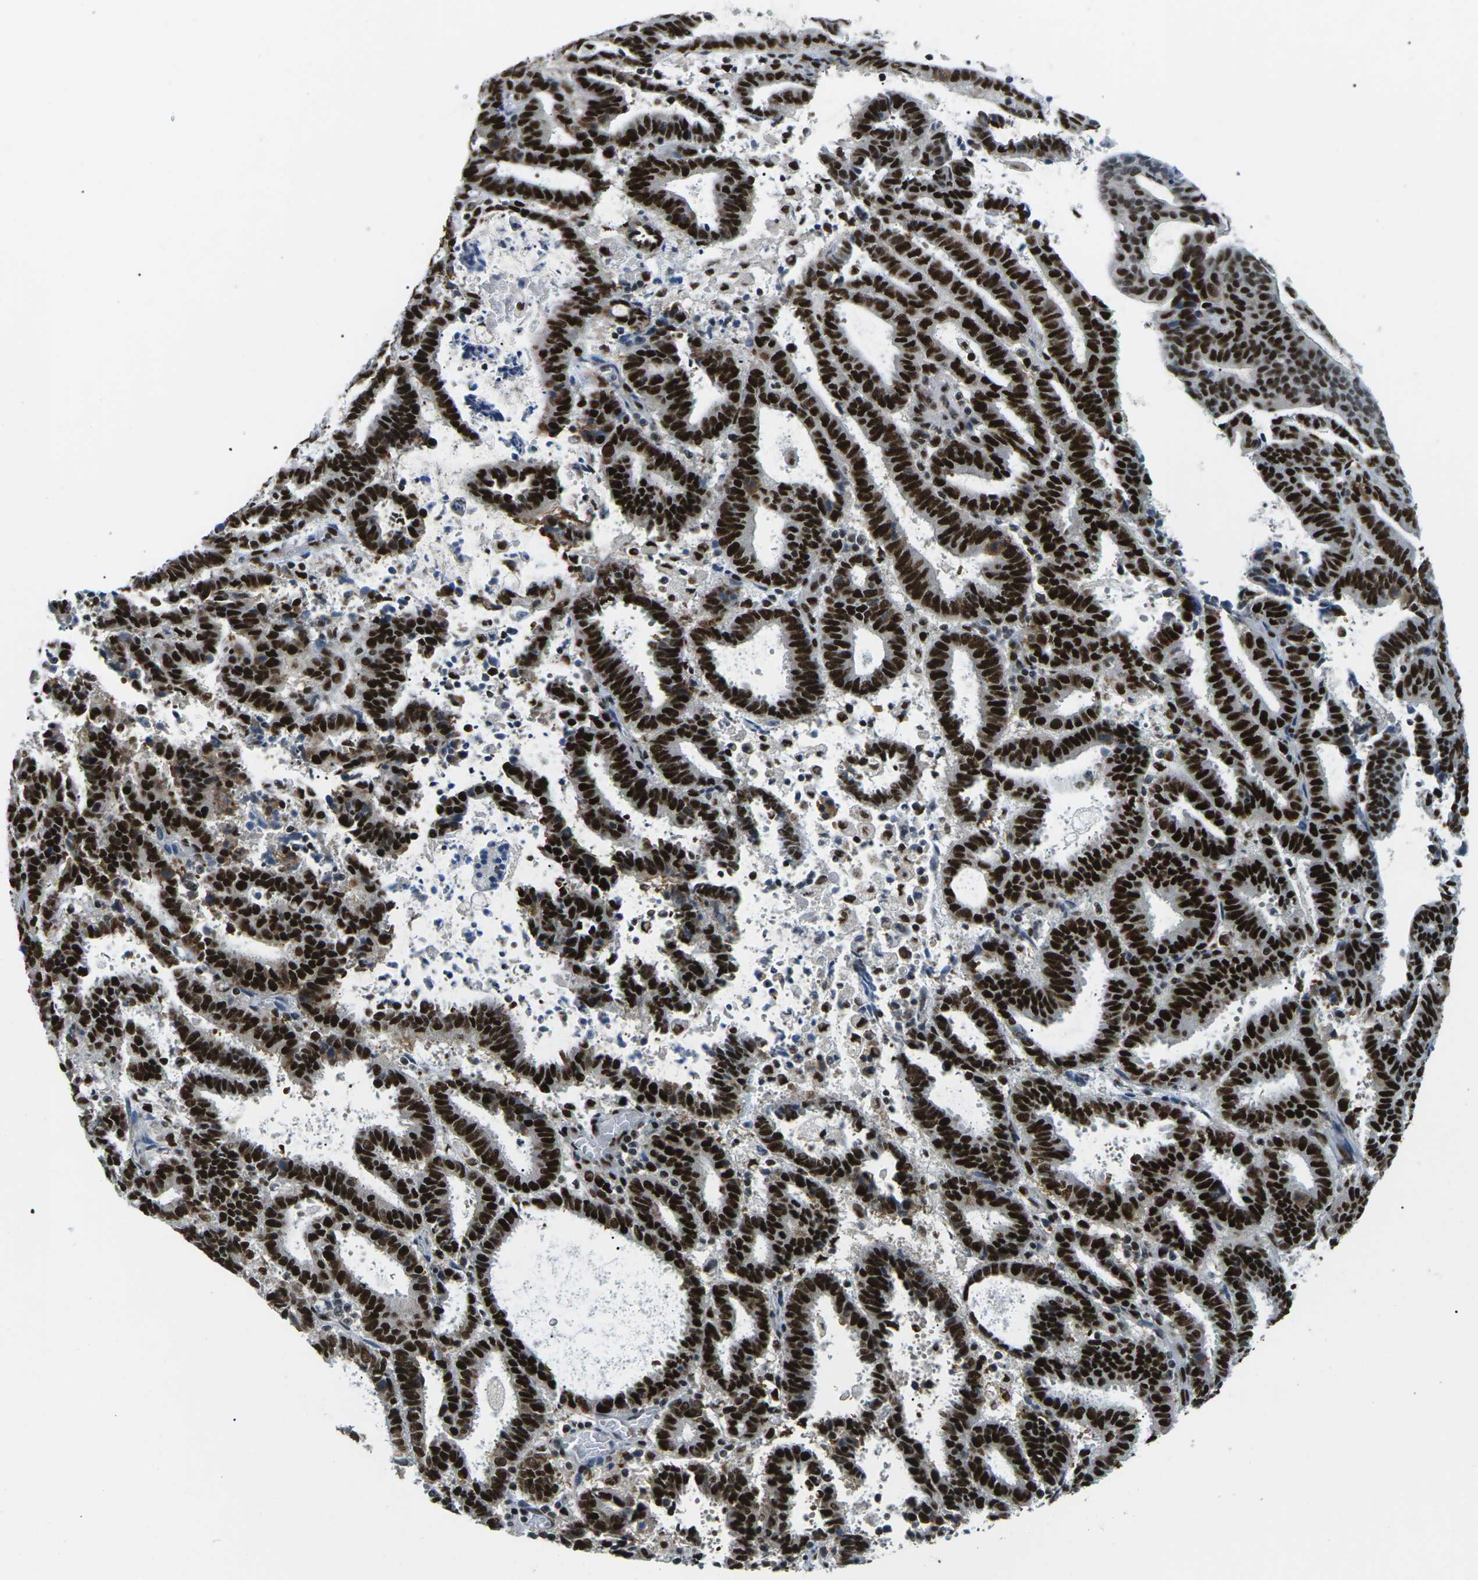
{"staining": {"intensity": "strong", "quantity": ">75%", "location": "nuclear"}, "tissue": "endometrial cancer", "cell_type": "Tumor cells", "image_type": "cancer", "snomed": [{"axis": "morphology", "description": "Adenocarcinoma, NOS"}, {"axis": "topography", "description": "Uterus"}], "caption": "Human endometrial cancer (adenocarcinoma) stained for a protein (brown) exhibits strong nuclear positive expression in about >75% of tumor cells.", "gene": "PSME3", "patient": {"sex": "female", "age": 83}}